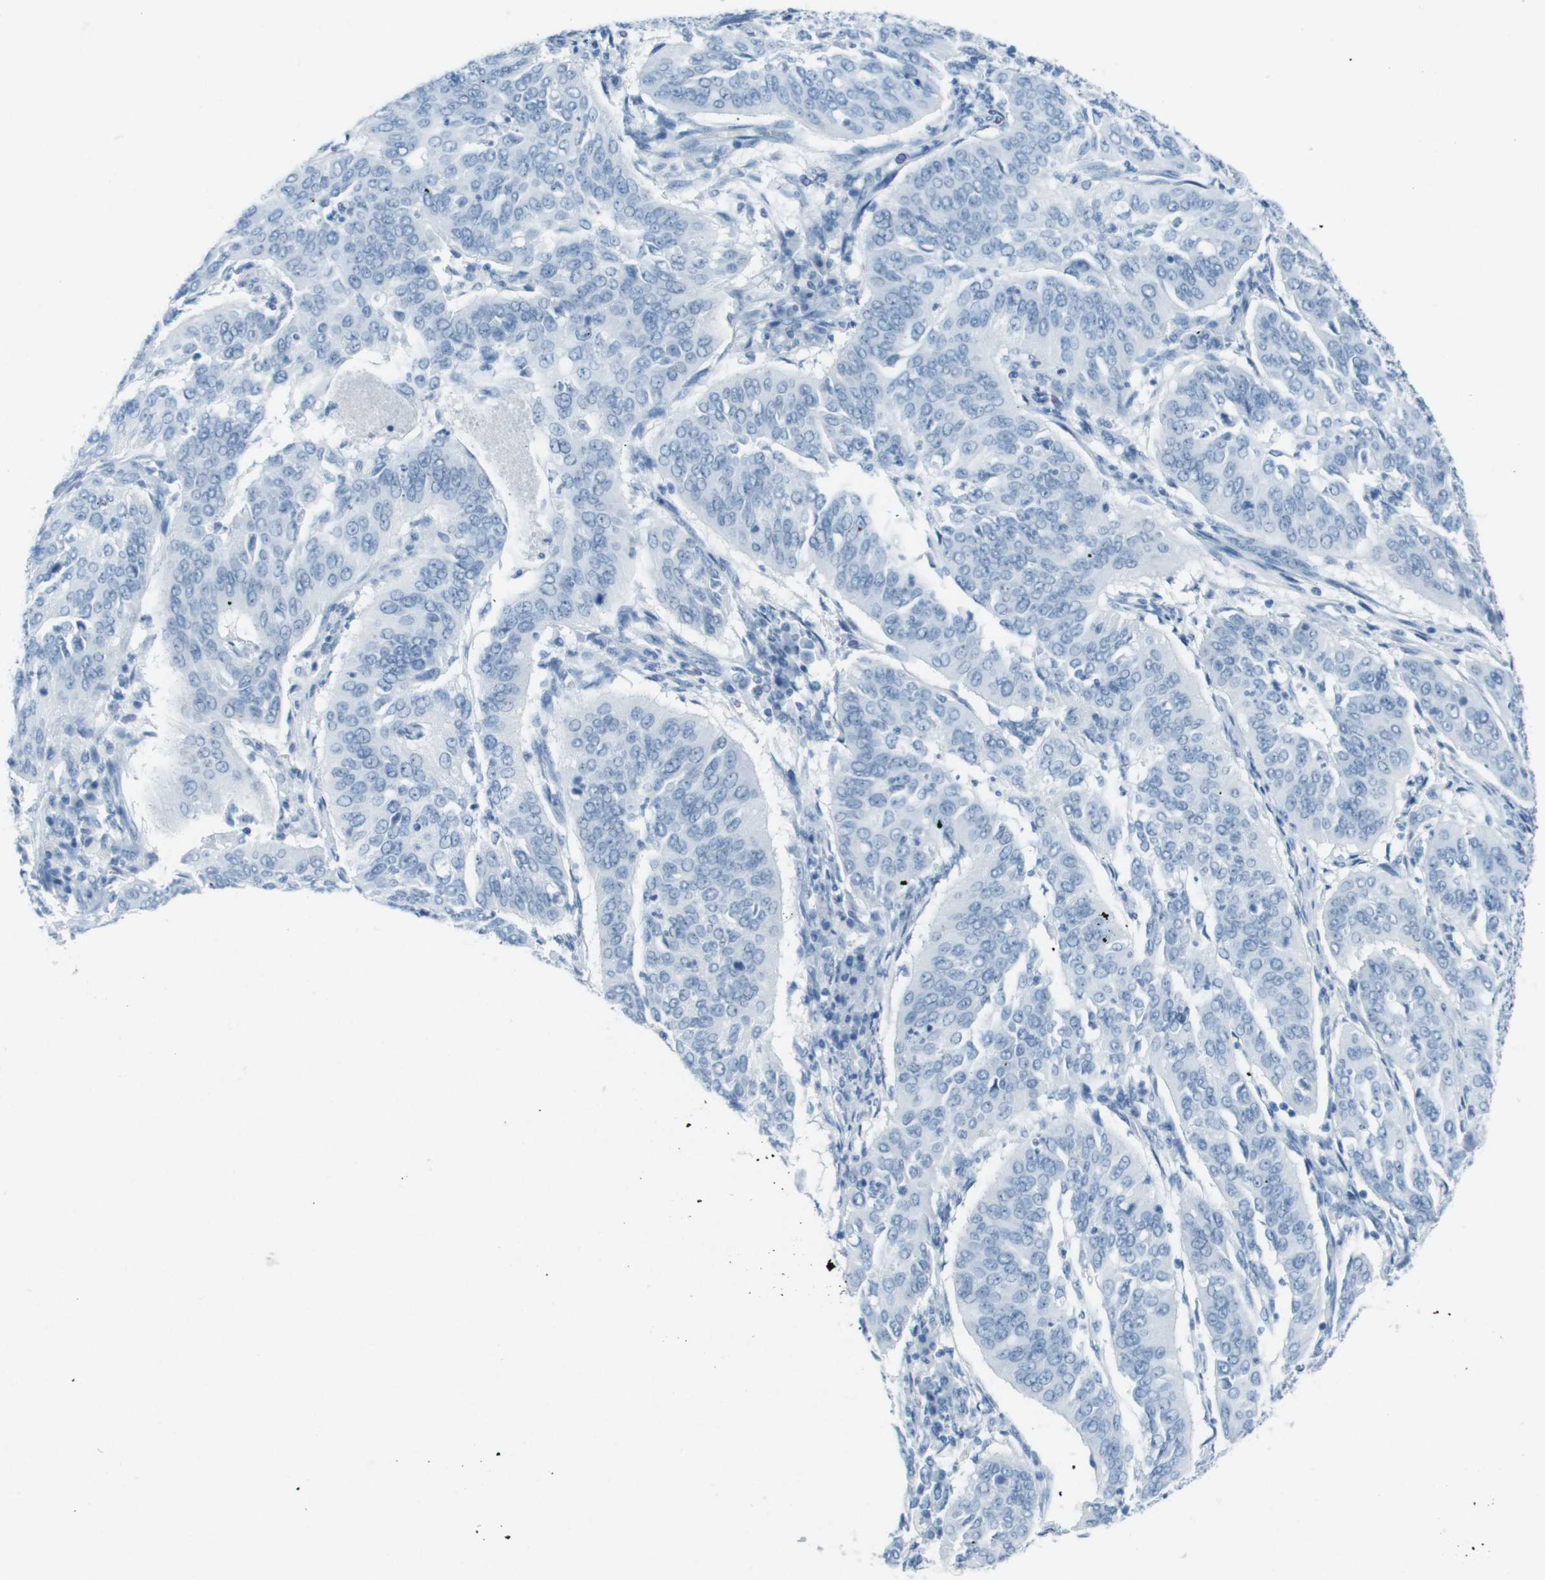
{"staining": {"intensity": "negative", "quantity": "none", "location": "none"}, "tissue": "cervical cancer", "cell_type": "Tumor cells", "image_type": "cancer", "snomed": [{"axis": "morphology", "description": "Normal tissue, NOS"}, {"axis": "morphology", "description": "Squamous cell carcinoma, NOS"}, {"axis": "topography", "description": "Cervix"}], "caption": "Immunohistochemistry of human cervical cancer (squamous cell carcinoma) reveals no positivity in tumor cells.", "gene": "TMEM207", "patient": {"sex": "female", "age": 39}}